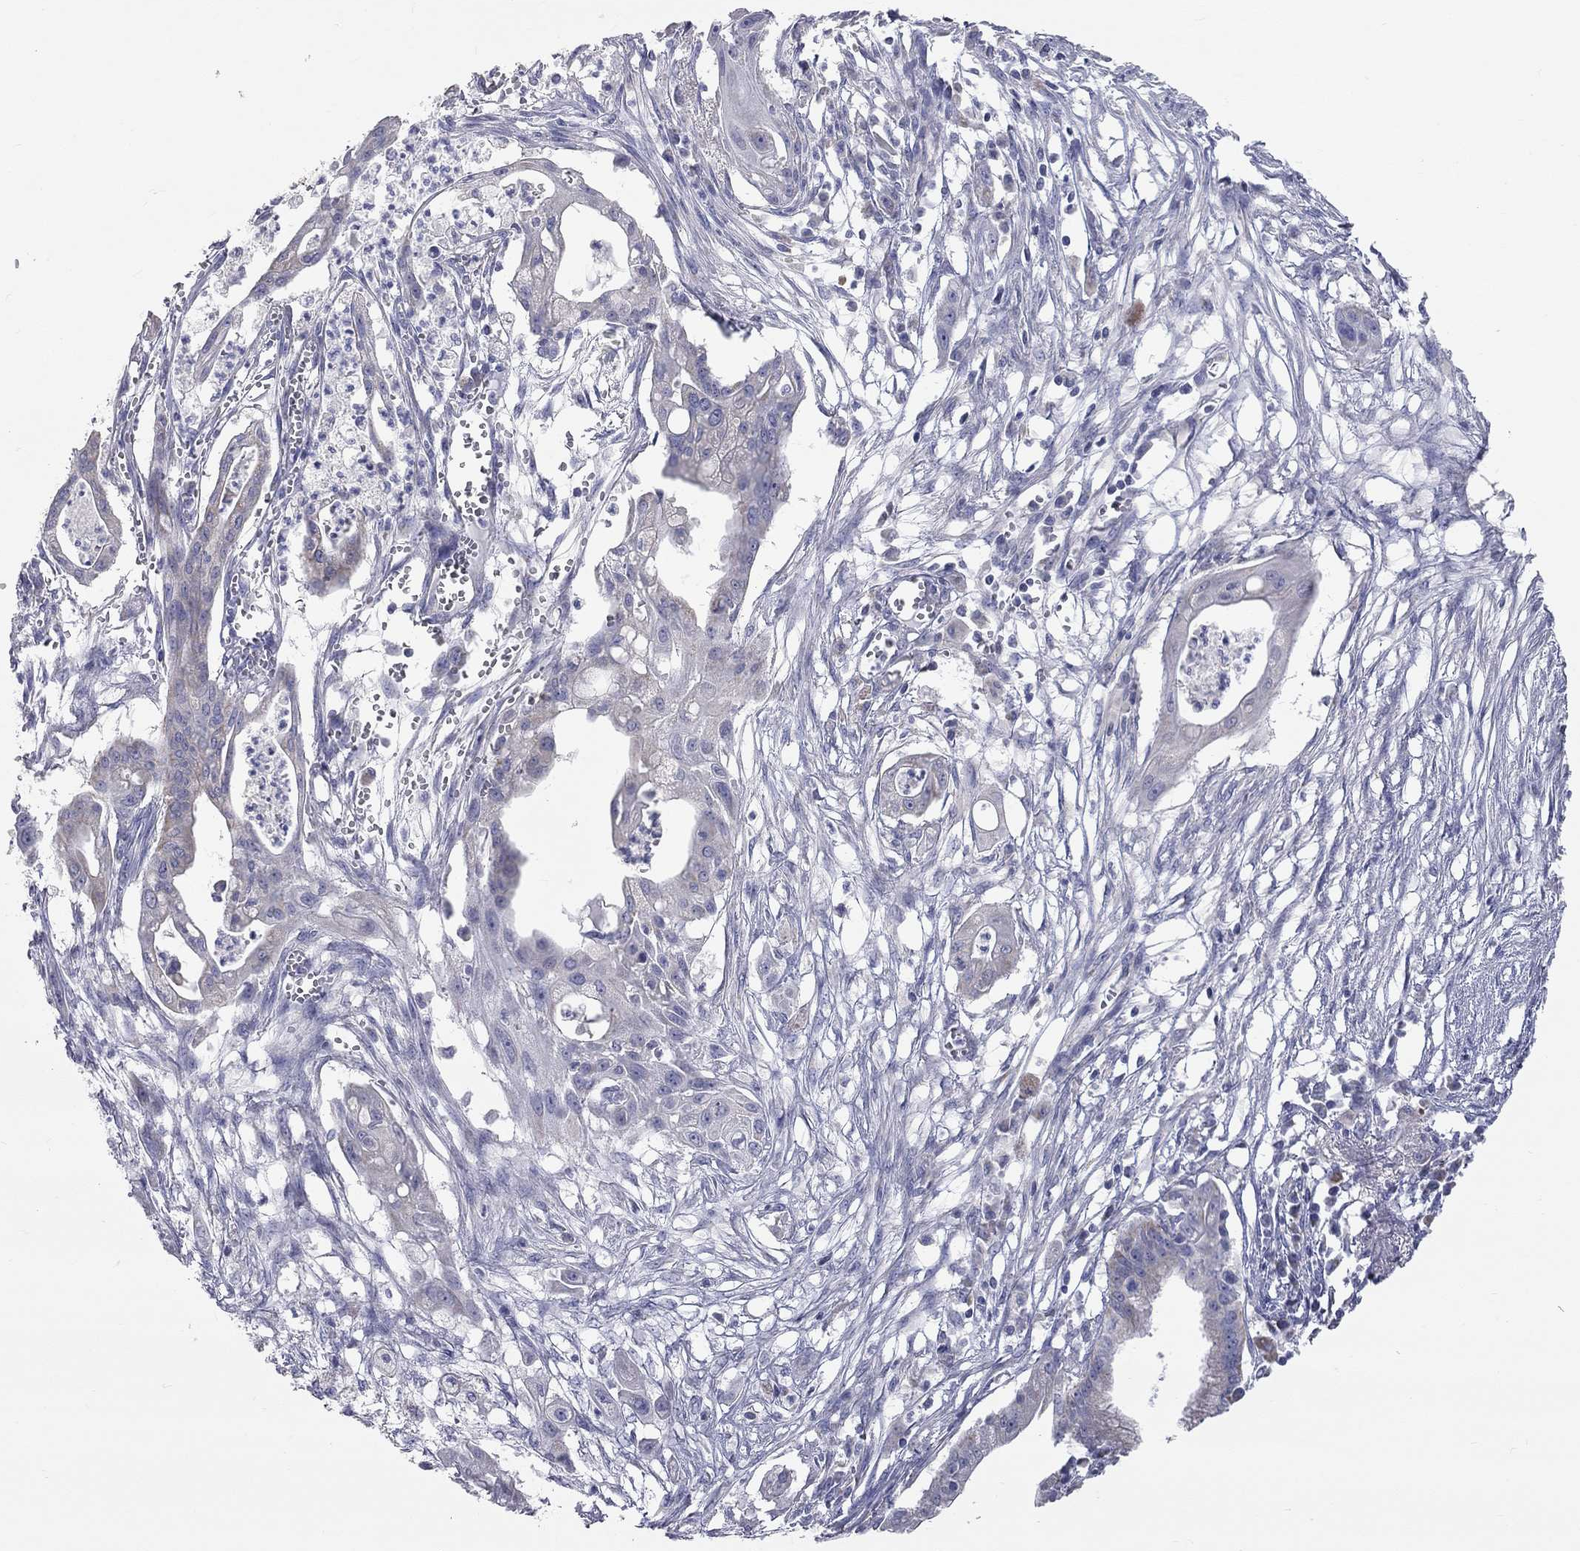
{"staining": {"intensity": "negative", "quantity": "none", "location": "none"}, "tissue": "pancreatic cancer", "cell_type": "Tumor cells", "image_type": "cancer", "snomed": [{"axis": "morphology", "description": "Normal tissue, NOS"}, {"axis": "morphology", "description": "Adenocarcinoma, NOS"}, {"axis": "topography", "description": "Pancreas"}], "caption": "A high-resolution image shows immunohistochemistry (IHC) staining of pancreatic cancer (adenocarcinoma), which exhibits no significant positivity in tumor cells. Nuclei are stained in blue.", "gene": "CFAP161", "patient": {"sex": "female", "age": 58}}